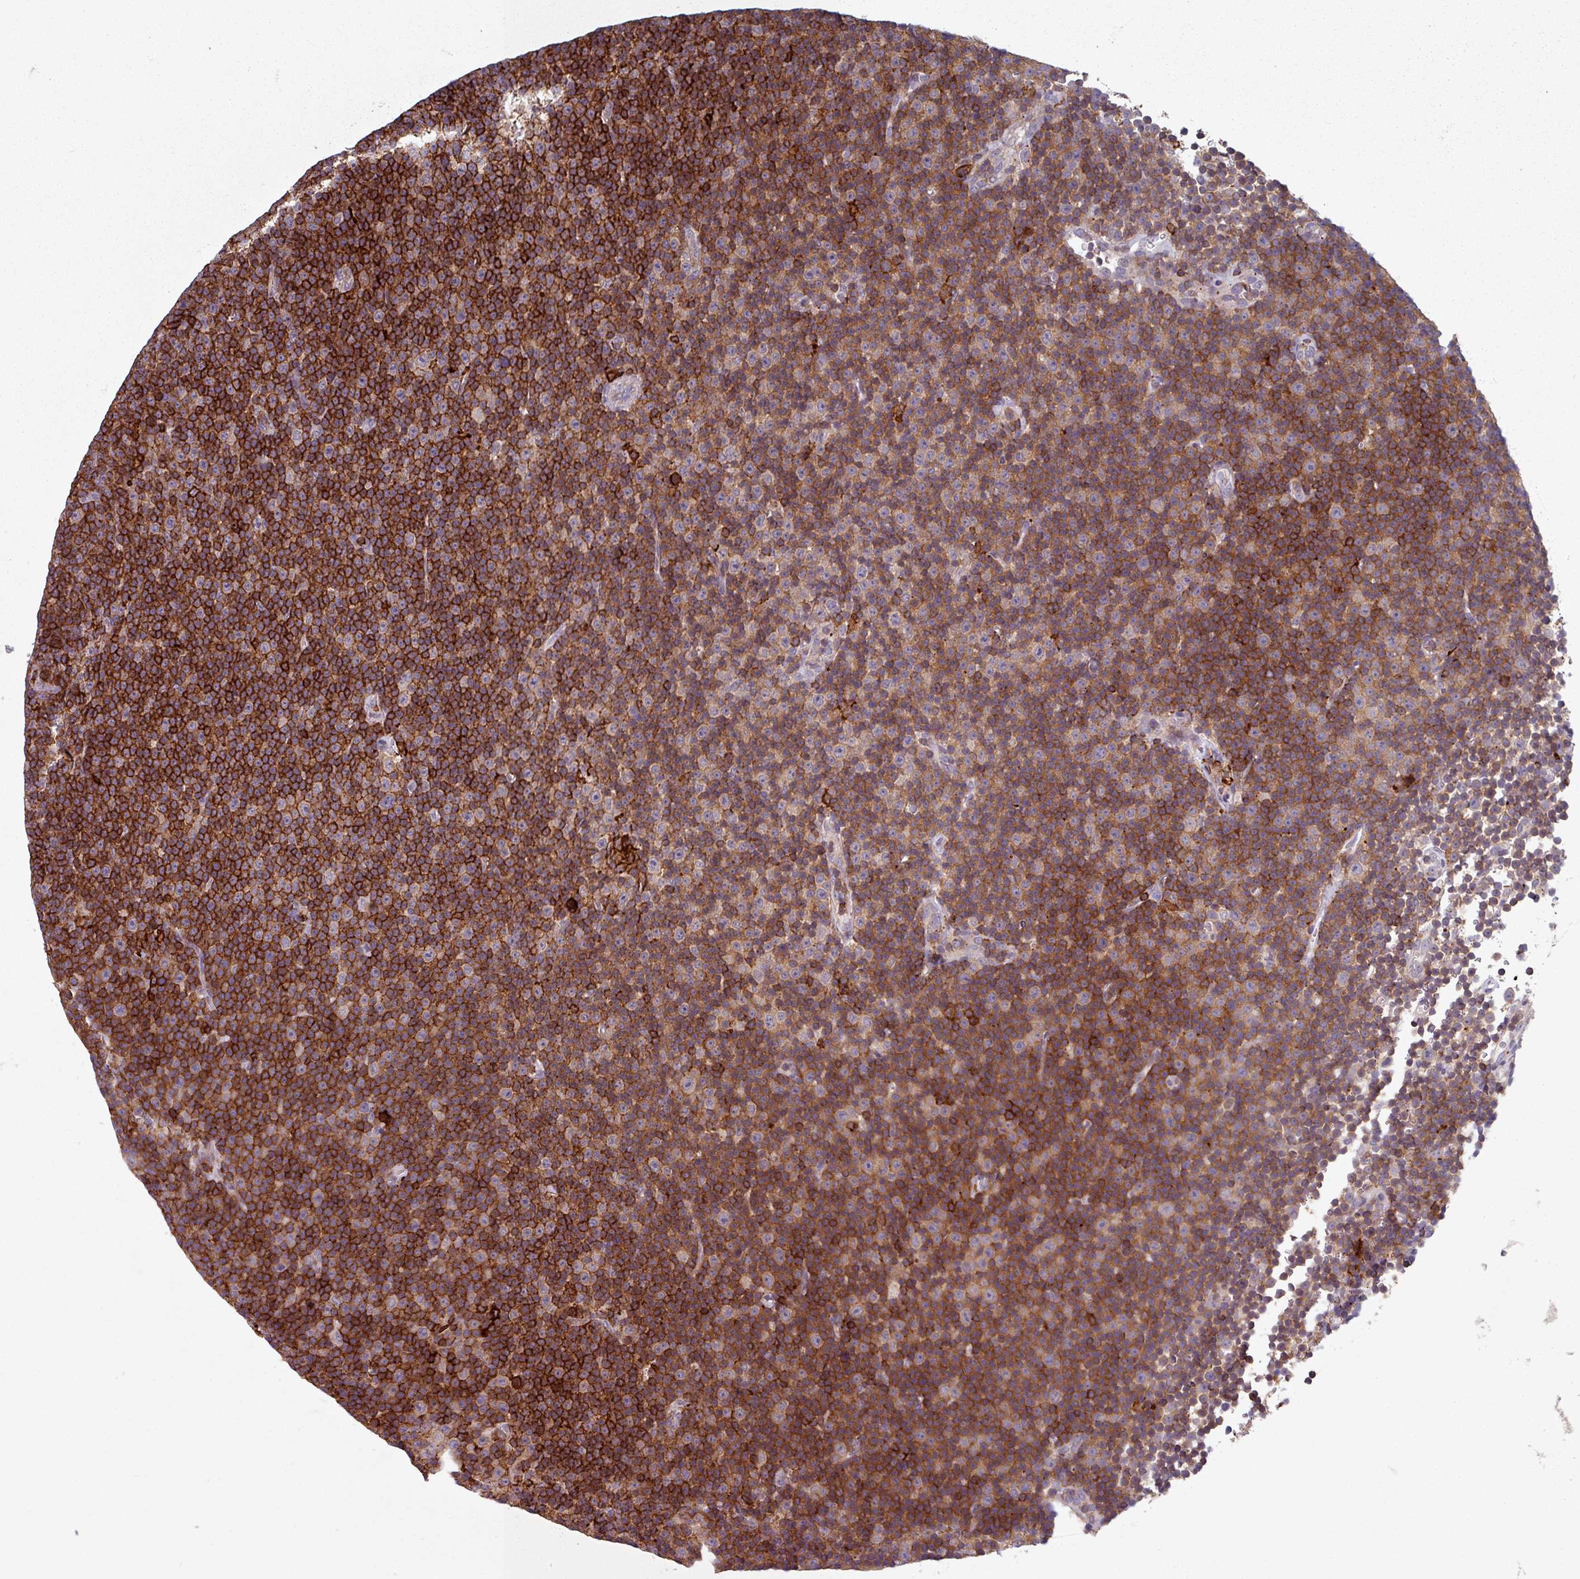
{"staining": {"intensity": "strong", "quantity": "25%-75%", "location": "cytoplasmic/membranous"}, "tissue": "lymphoma", "cell_type": "Tumor cells", "image_type": "cancer", "snomed": [{"axis": "morphology", "description": "Malignant lymphoma, non-Hodgkin's type, Low grade"}, {"axis": "topography", "description": "Lymph node"}], "caption": "Low-grade malignant lymphoma, non-Hodgkin's type stained for a protein displays strong cytoplasmic/membranous positivity in tumor cells.", "gene": "NEDD9", "patient": {"sex": "female", "age": 67}}